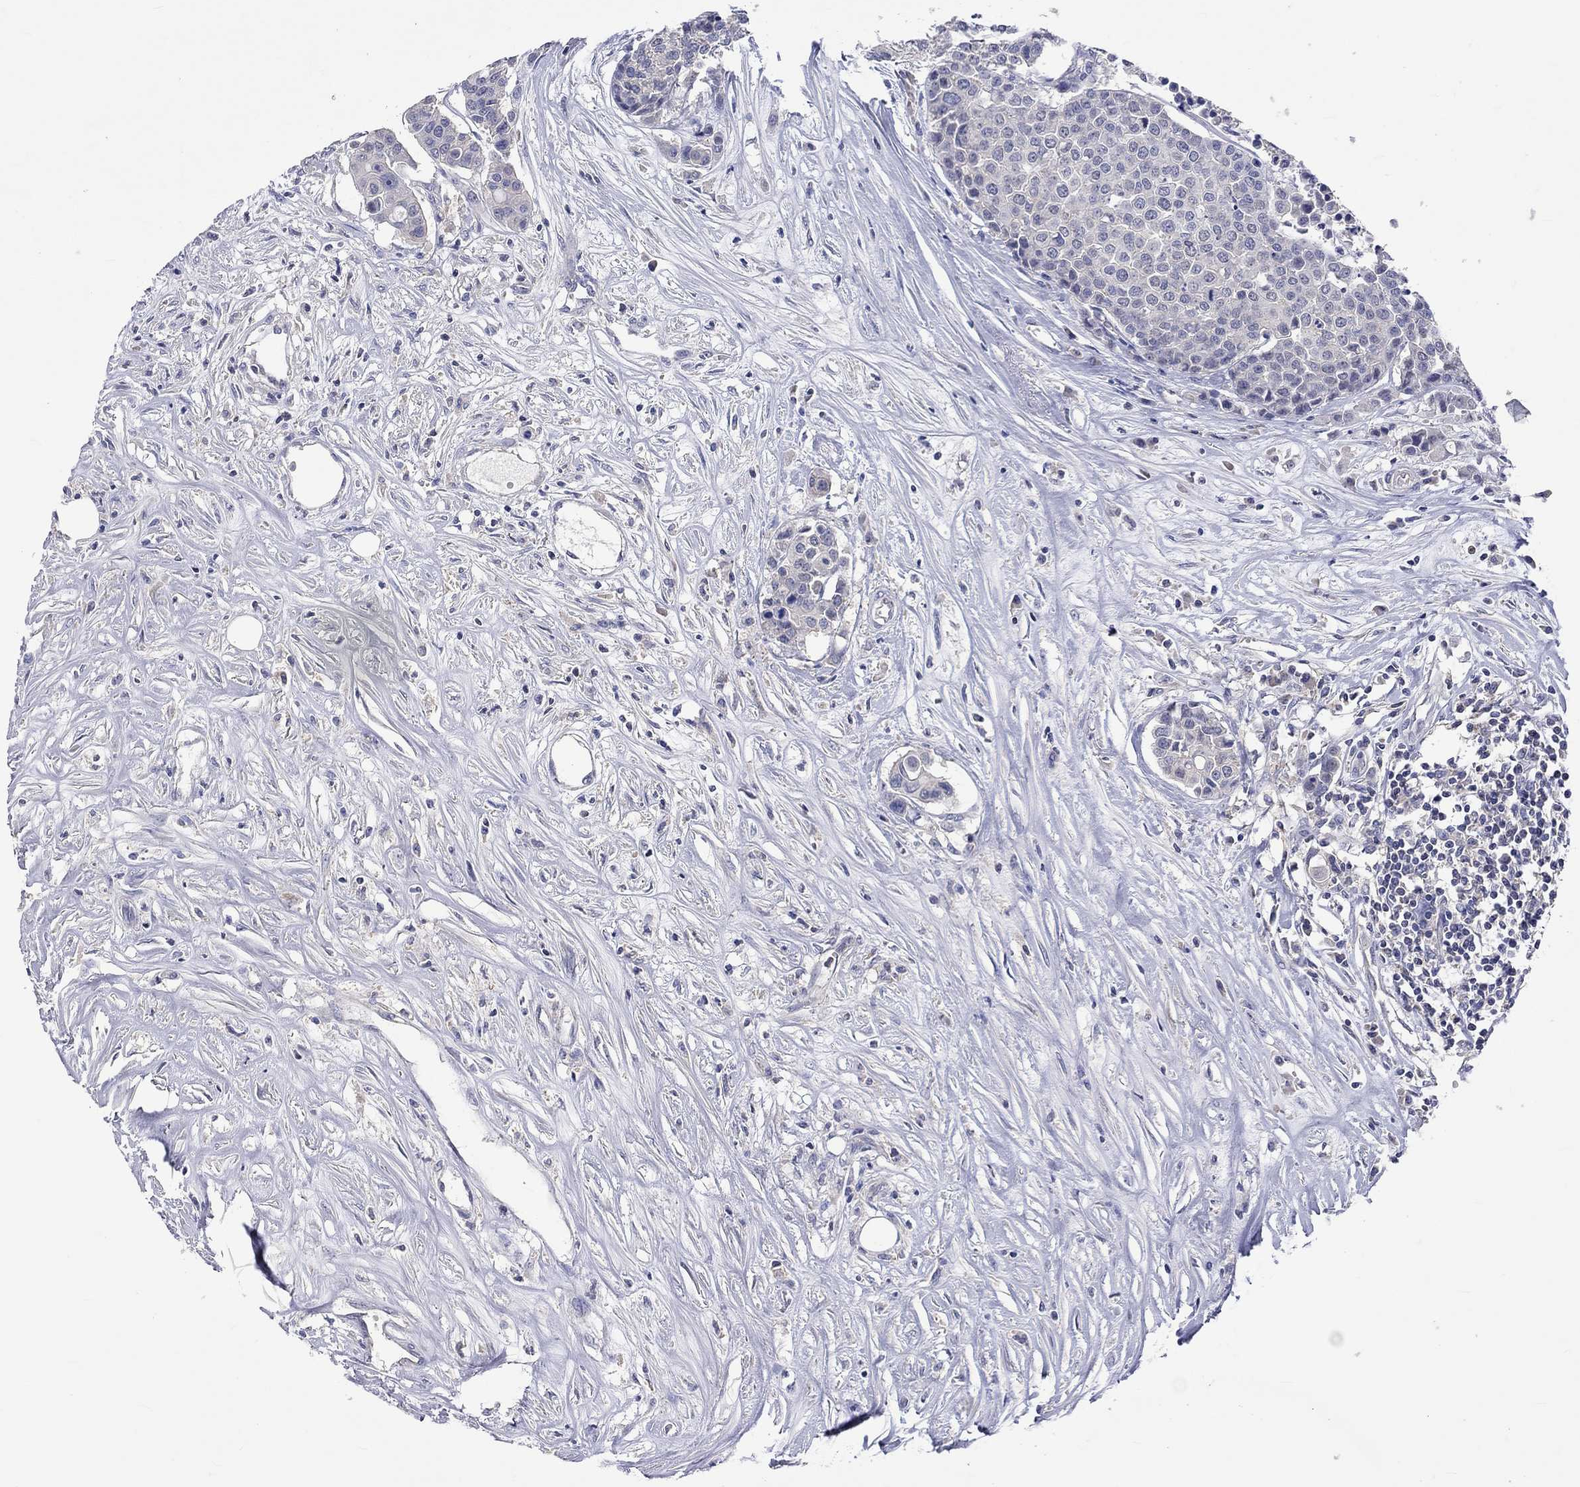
{"staining": {"intensity": "negative", "quantity": "none", "location": "none"}, "tissue": "carcinoid", "cell_type": "Tumor cells", "image_type": "cancer", "snomed": [{"axis": "morphology", "description": "Carcinoid, malignant, NOS"}, {"axis": "topography", "description": "Colon"}], "caption": "This is an IHC micrograph of human carcinoid (malignant). There is no staining in tumor cells.", "gene": "LRFN4", "patient": {"sex": "male", "age": 81}}